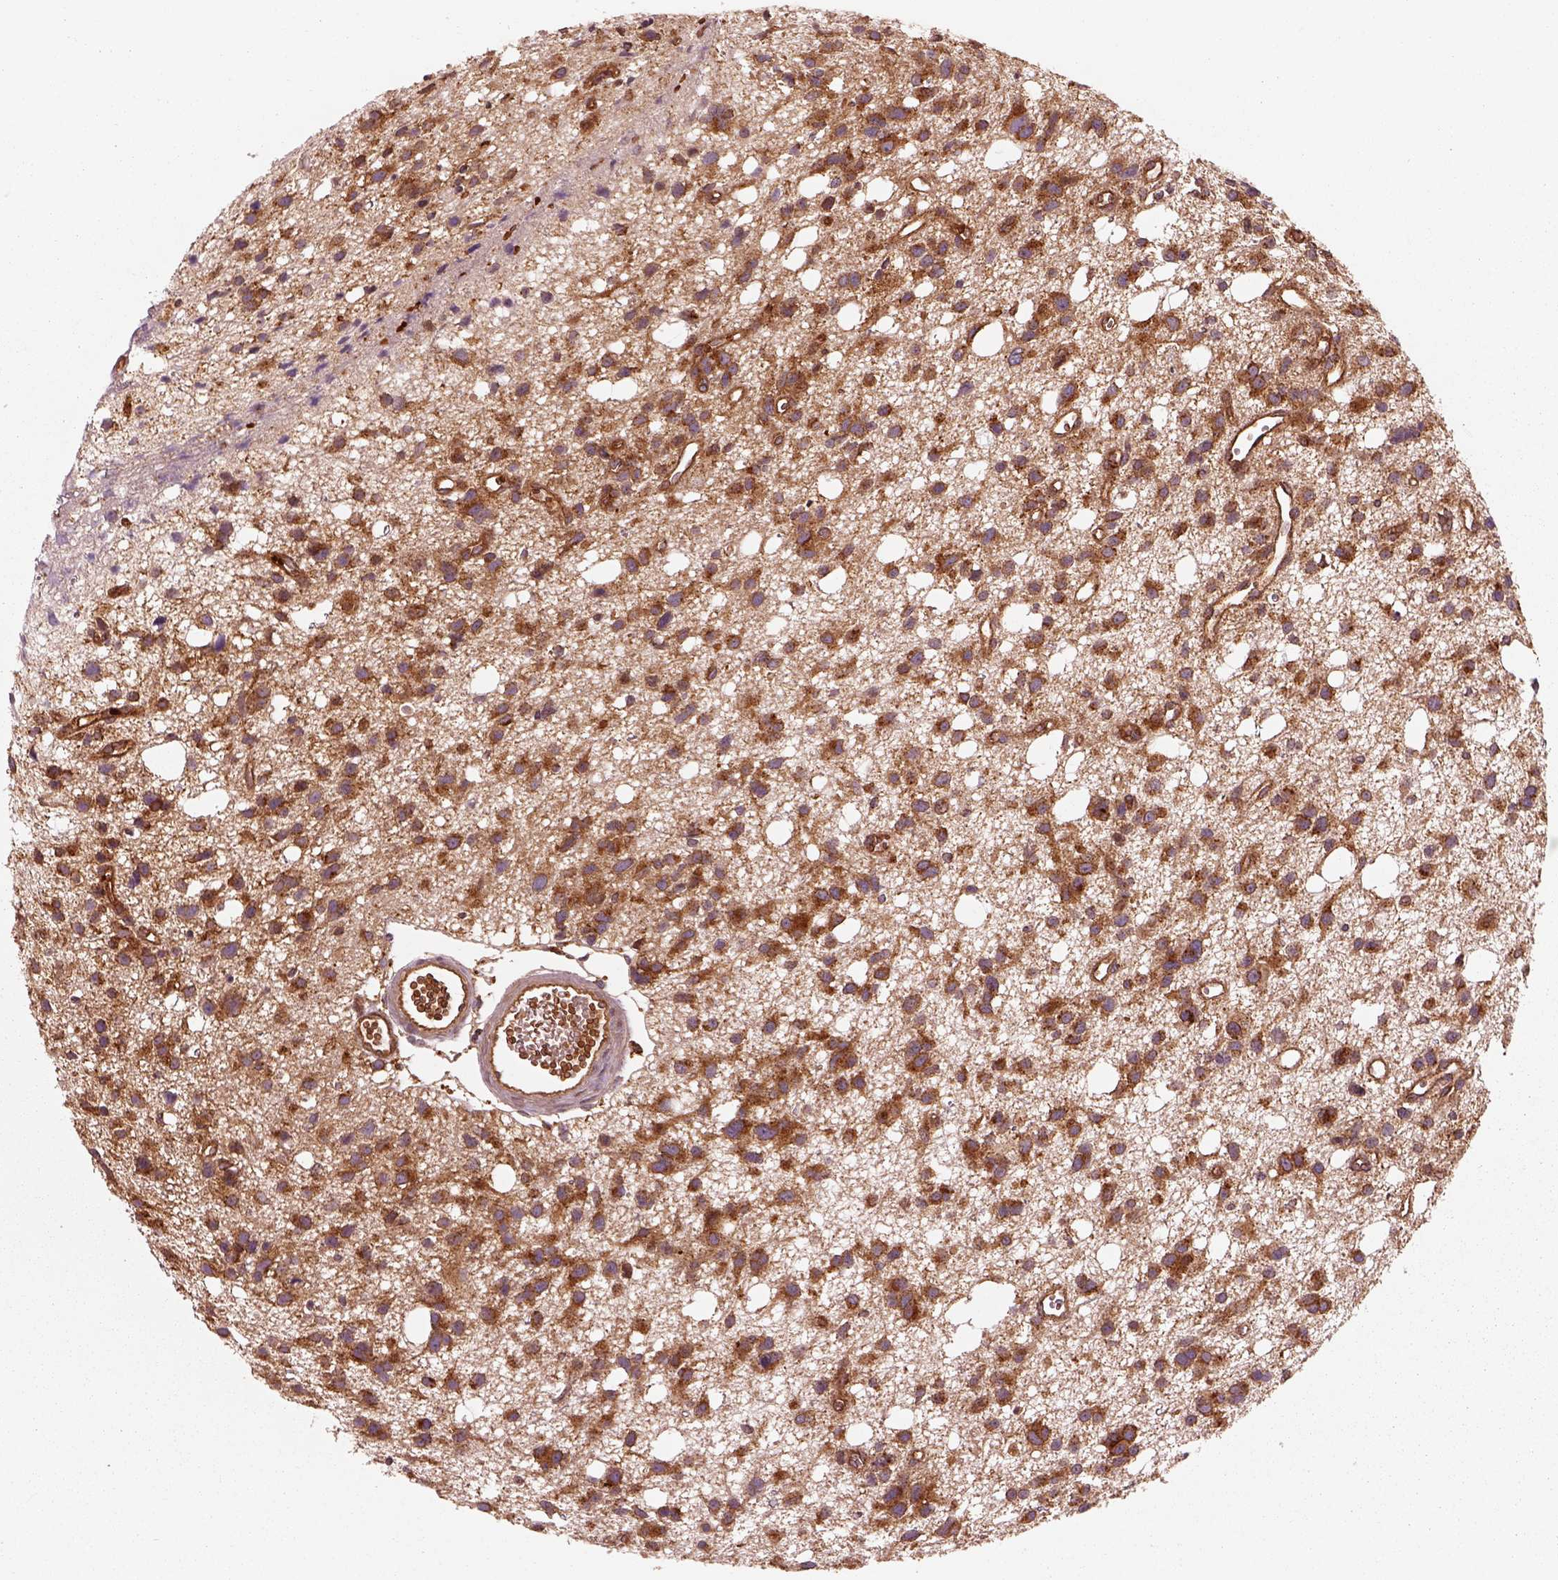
{"staining": {"intensity": "strong", "quantity": ">75%", "location": "cytoplasmic/membranous"}, "tissue": "glioma", "cell_type": "Tumor cells", "image_type": "cancer", "snomed": [{"axis": "morphology", "description": "Glioma, malignant, High grade"}, {"axis": "topography", "description": "Brain"}], "caption": "An image of human malignant glioma (high-grade) stained for a protein shows strong cytoplasmic/membranous brown staining in tumor cells.", "gene": "WASHC2A", "patient": {"sex": "male", "age": 23}}